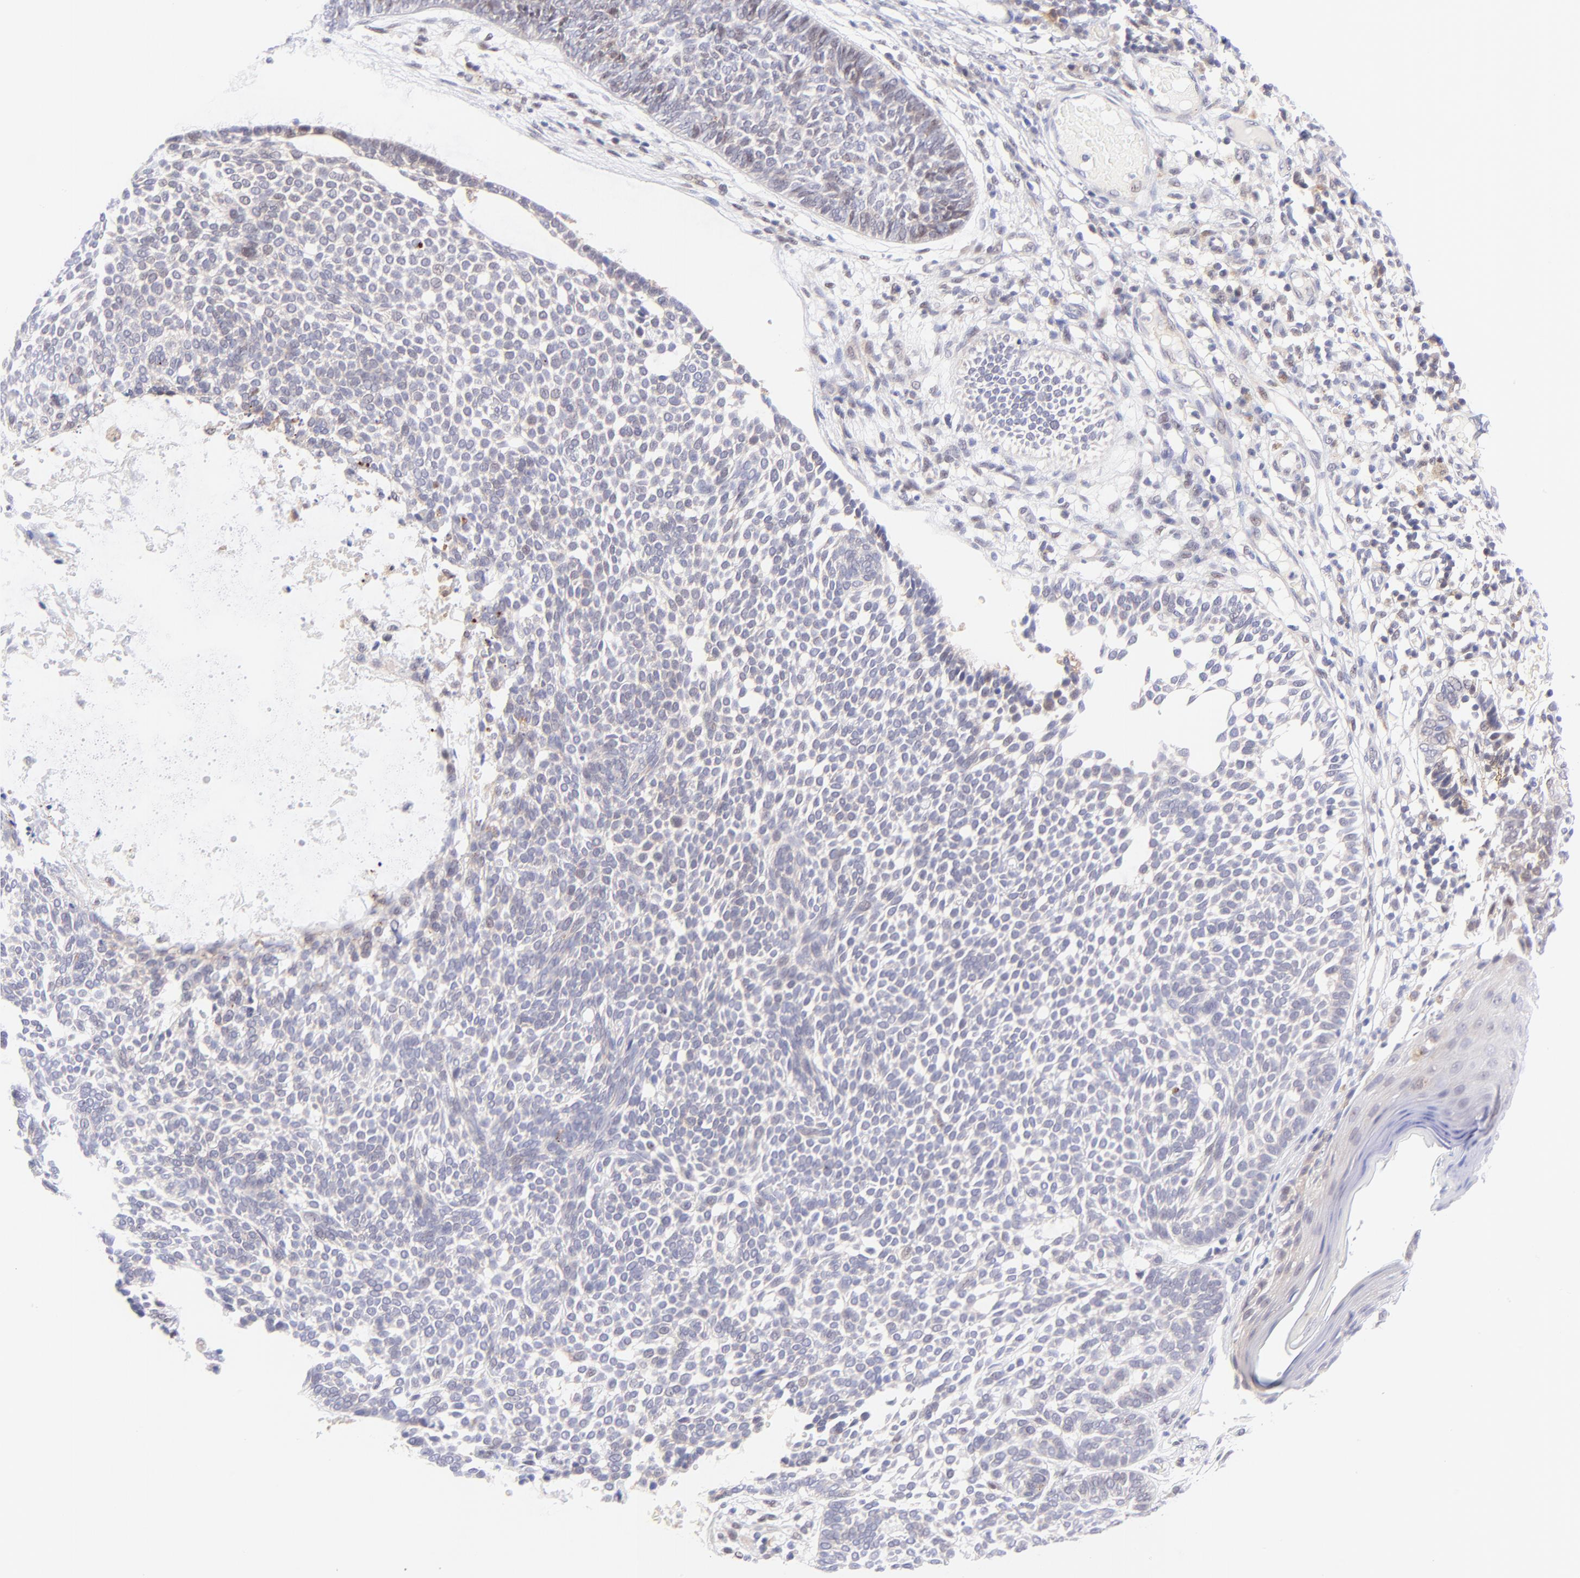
{"staining": {"intensity": "negative", "quantity": "none", "location": "none"}, "tissue": "skin cancer", "cell_type": "Tumor cells", "image_type": "cancer", "snomed": [{"axis": "morphology", "description": "Basal cell carcinoma"}, {"axis": "topography", "description": "Skin"}], "caption": "This is an IHC micrograph of human basal cell carcinoma (skin). There is no positivity in tumor cells.", "gene": "PBDC1", "patient": {"sex": "male", "age": 87}}